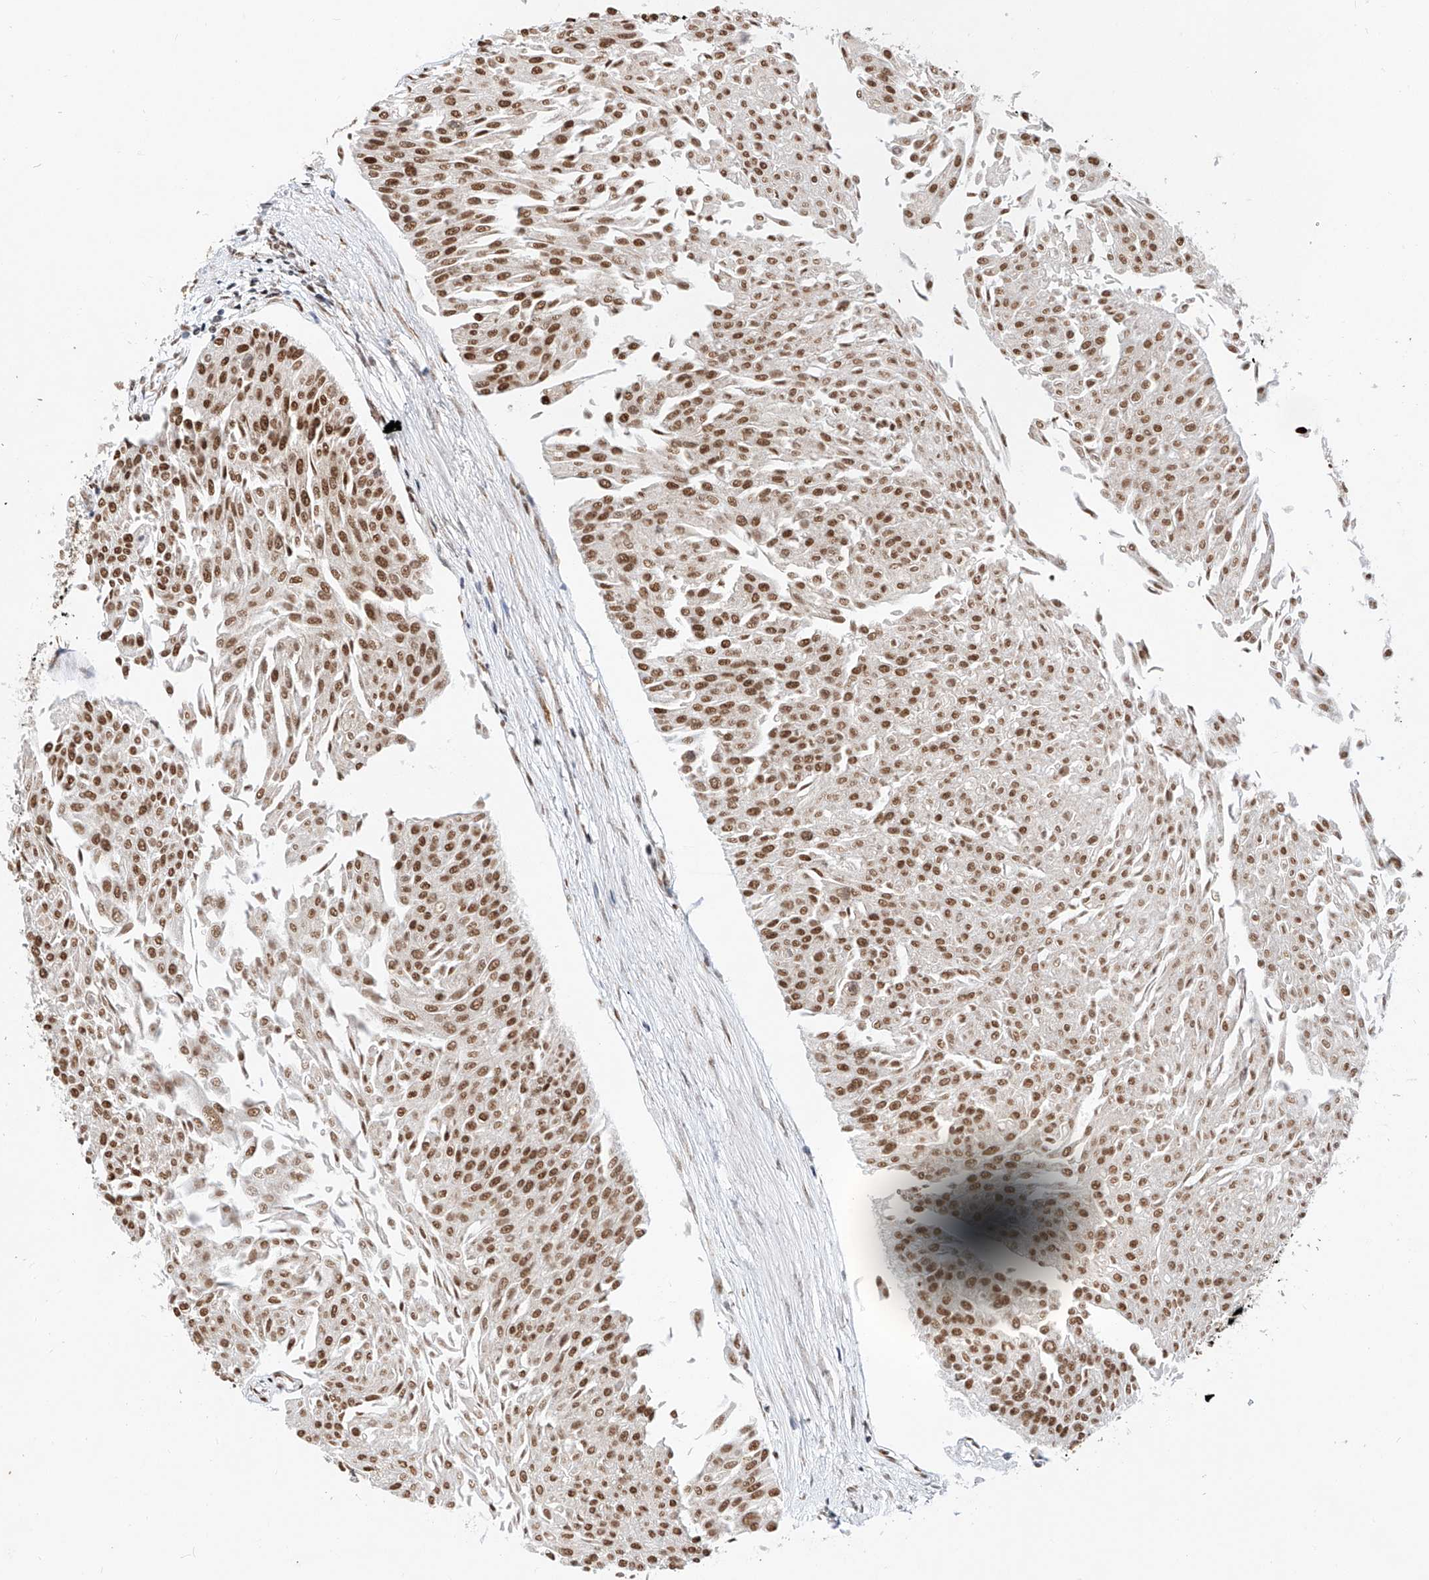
{"staining": {"intensity": "moderate", "quantity": ">75%", "location": "nuclear"}, "tissue": "urothelial cancer", "cell_type": "Tumor cells", "image_type": "cancer", "snomed": [{"axis": "morphology", "description": "Urothelial carcinoma, Low grade"}, {"axis": "topography", "description": "Urinary bladder"}], "caption": "Human urothelial cancer stained for a protein (brown) demonstrates moderate nuclear positive staining in approximately >75% of tumor cells.", "gene": "SRSF6", "patient": {"sex": "male", "age": 67}}